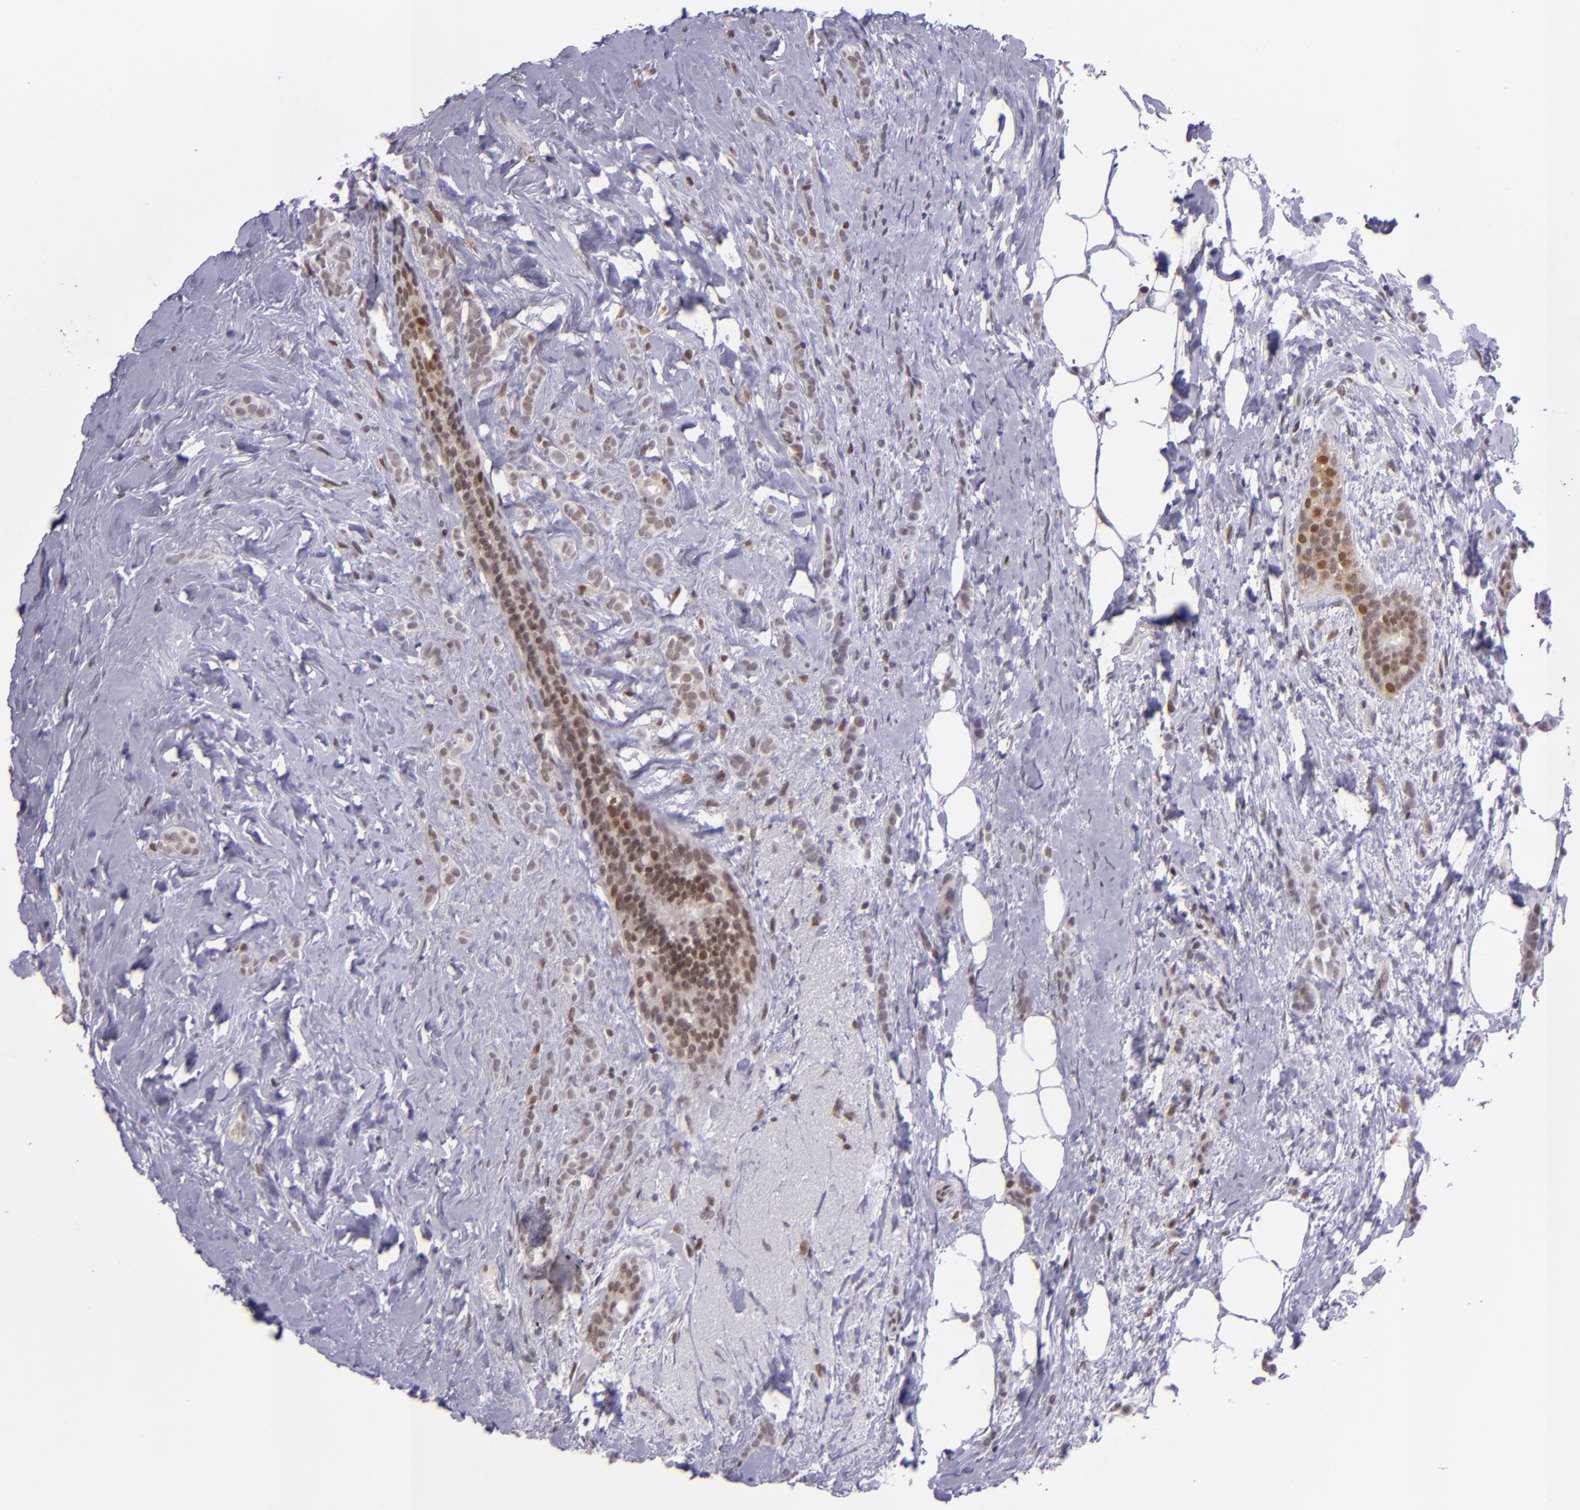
{"staining": {"intensity": "weak", "quantity": ">75%", "location": "cytoplasmic/membranous,nuclear"}, "tissue": "breast cancer", "cell_type": "Tumor cells", "image_type": "cancer", "snomed": [{"axis": "morphology", "description": "Lobular carcinoma"}, {"axis": "topography", "description": "Breast"}], "caption": "Immunohistochemical staining of human breast lobular carcinoma reveals low levels of weak cytoplasmic/membranous and nuclear protein expression in about >75% of tumor cells.", "gene": "BAG1", "patient": {"sex": "female", "age": 56}}